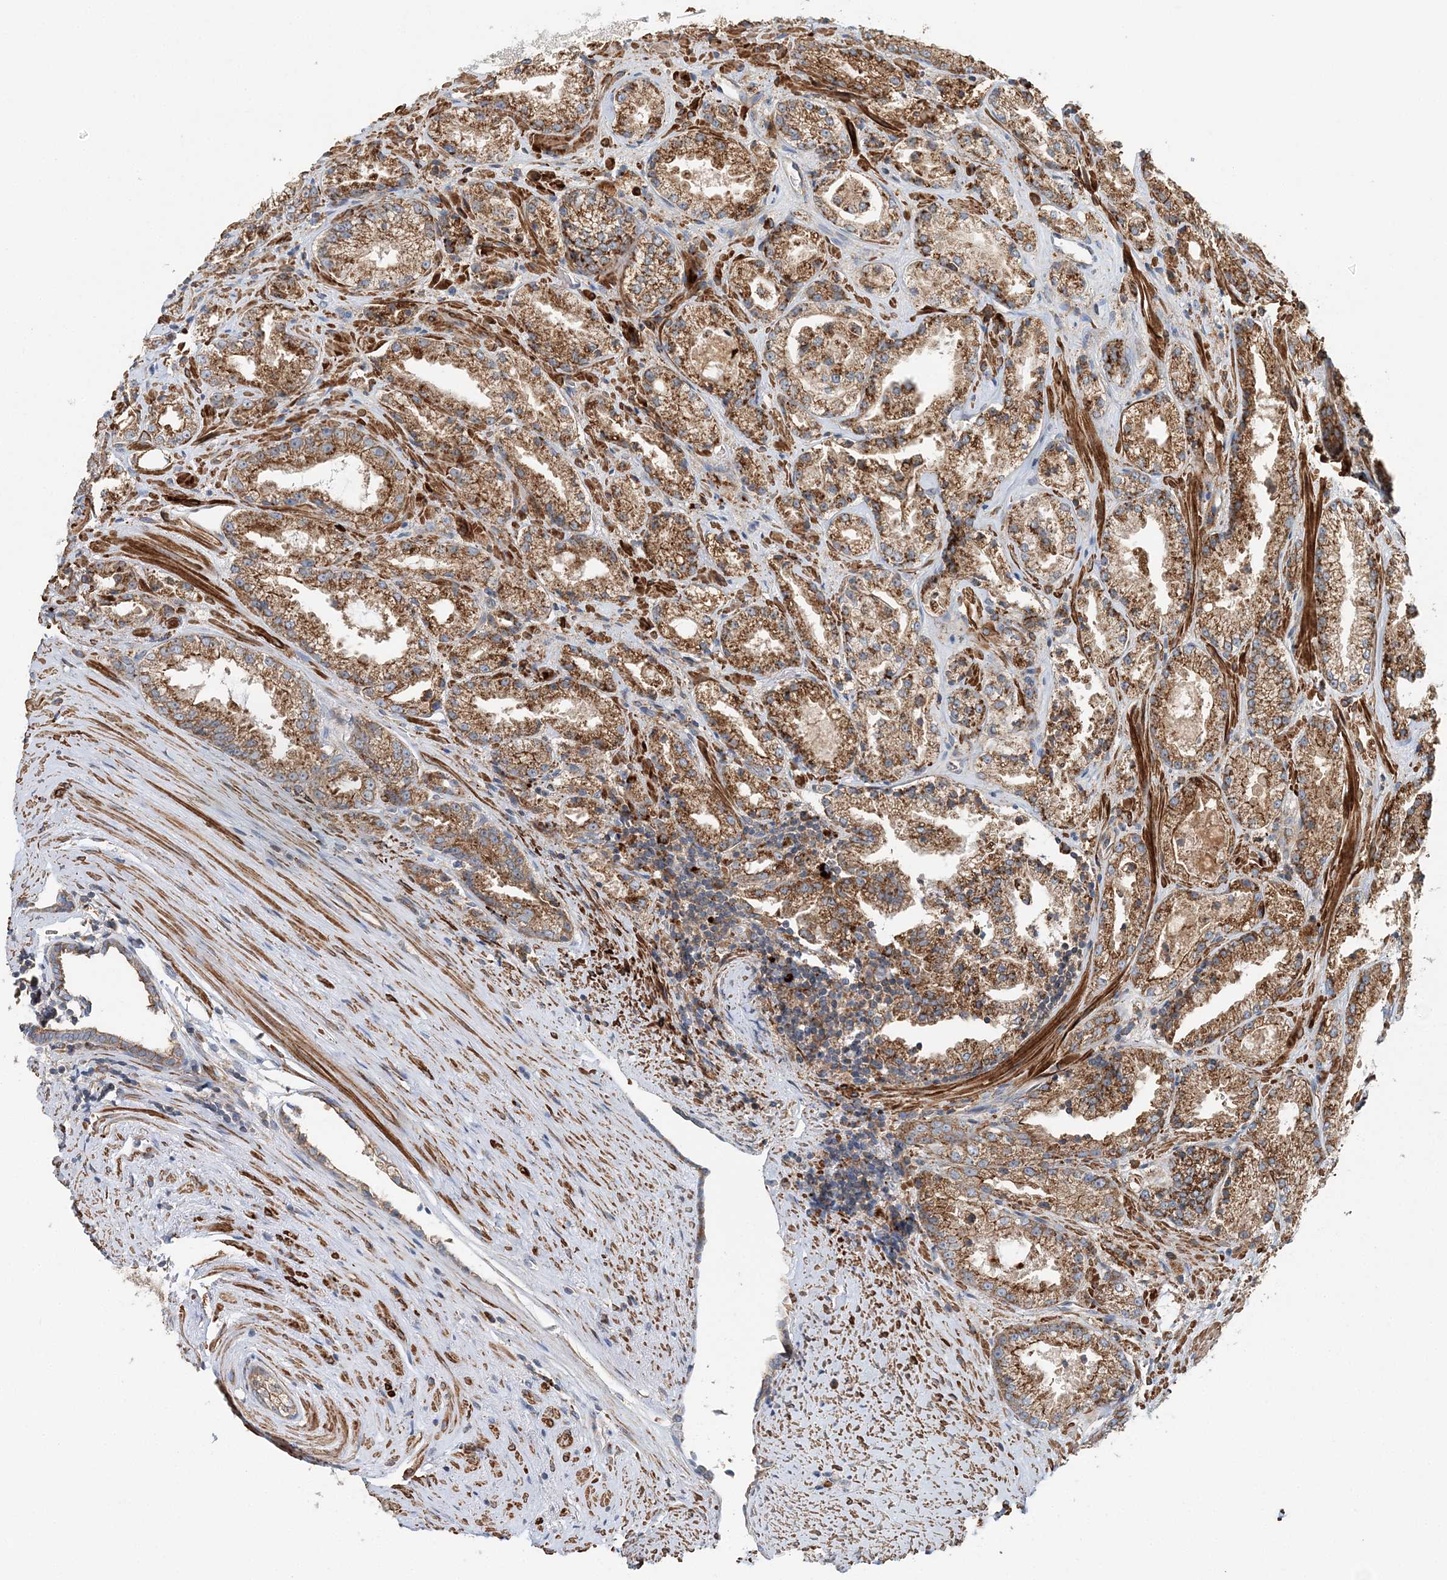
{"staining": {"intensity": "moderate", "quantity": ">75%", "location": "cytoplasmic/membranous"}, "tissue": "prostate cancer", "cell_type": "Tumor cells", "image_type": "cancer", "snomed": [{"axis": "morphology", "description": "Adenocarcinoma, High grade"}, {"axis": "topography", "description": "Prostate"}], "caption": "The immunohistochemical stain shows moderate cytoplasmic/membranous positivity in tumor cells of prostate high-grade adenocarcinoma tissue.", "gene": "TTI1", "patient": {"sex": "male", "age": 73}}